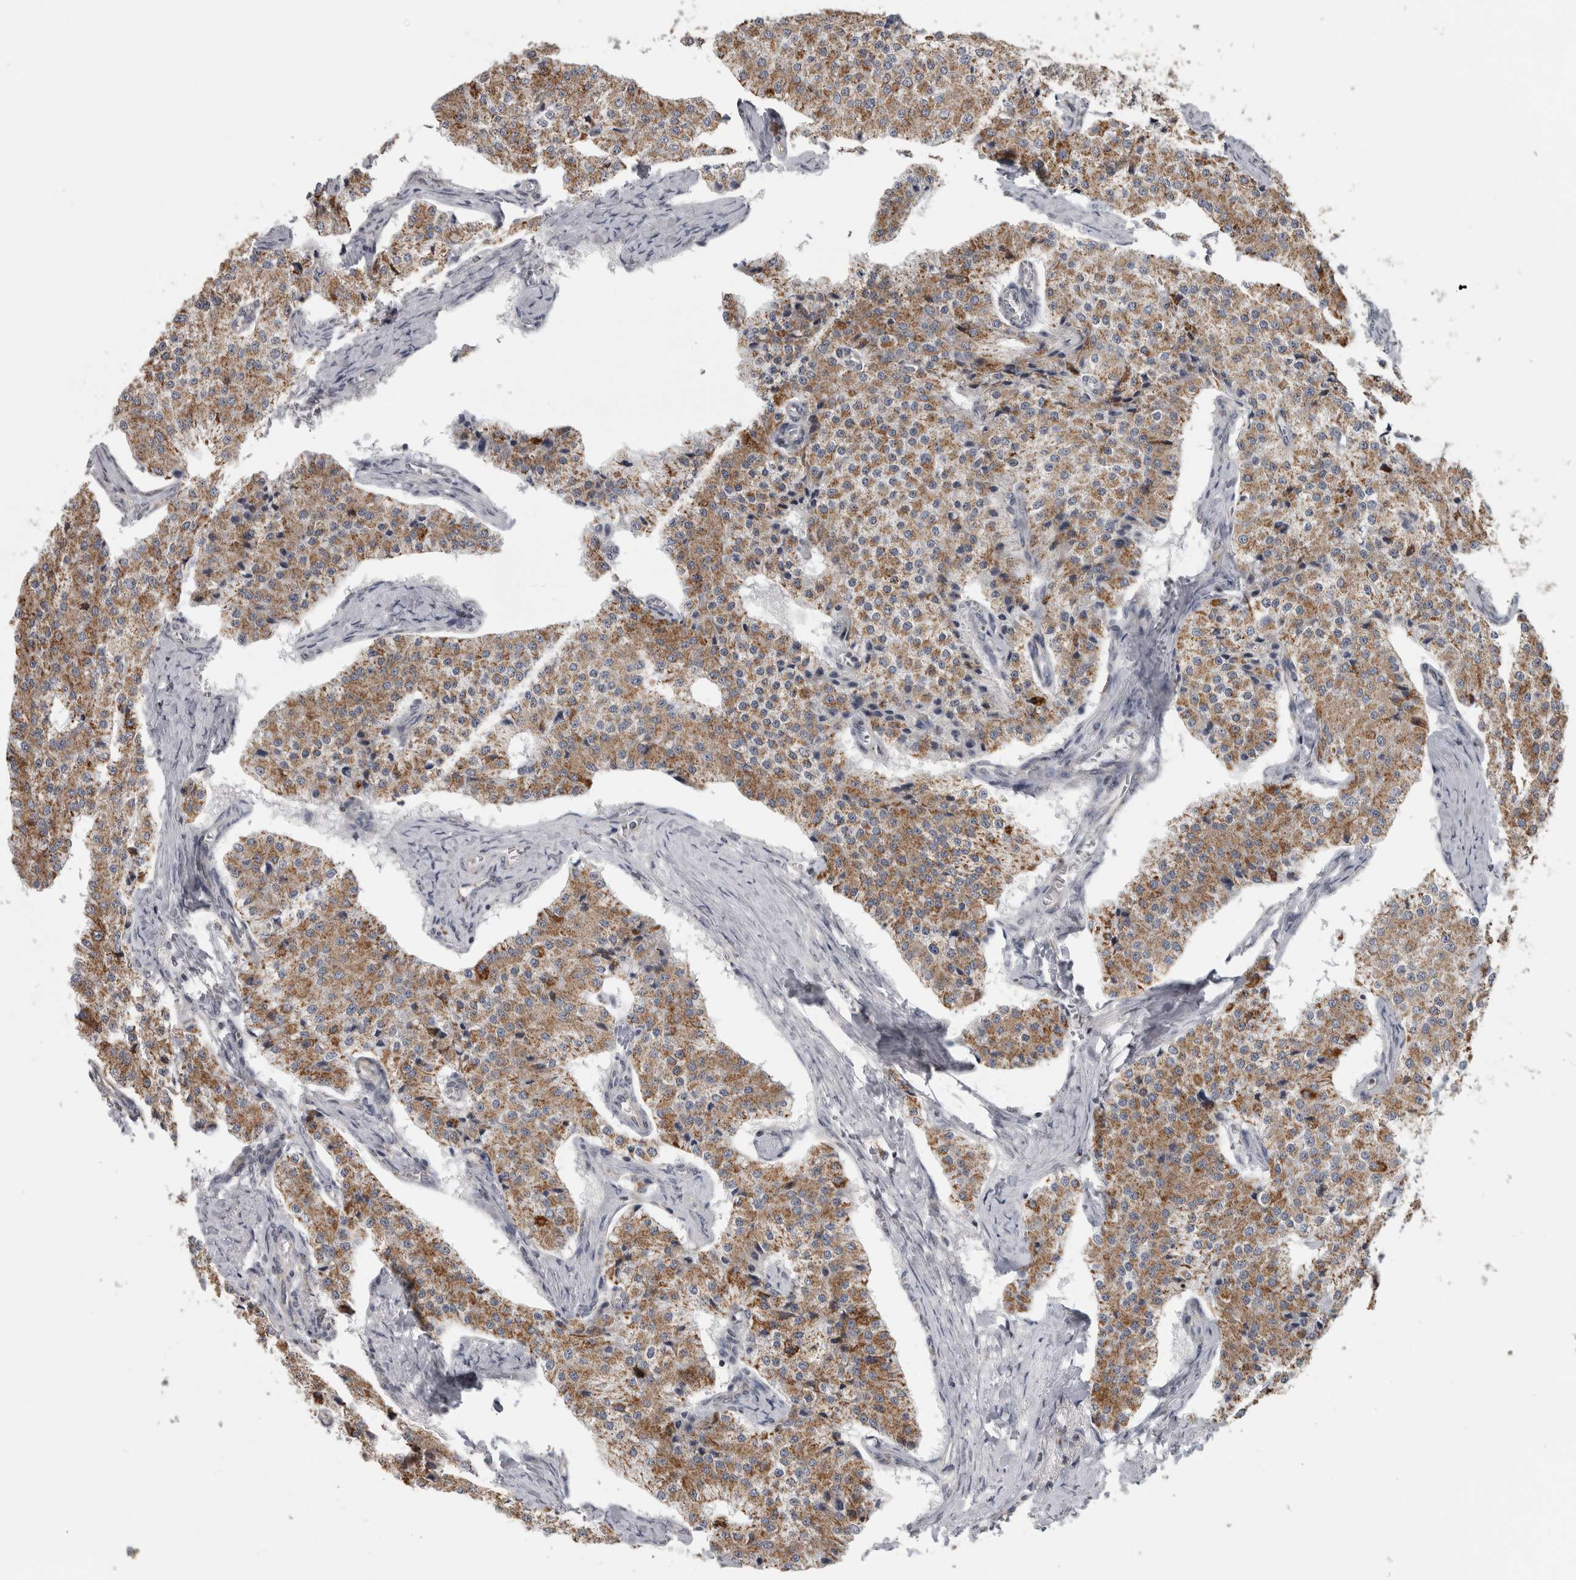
{"staining": {"intensity": "moderate", "quantity": ">75%", "location": "cytoplasmic/membranous"}, "tissue": "carcinoid", "cell_type": "Tumor cells", "image_type": "cancer", "snomed": [{"axis": "morphology", "description": "Carcinoid, malignant, NOS"}, {"axis": "topography", "description": "Colon"}], "caption": "Immunohistochemical staining of human malignant carcinoid demonstrates medium levels of moderate cytoplasmic/membranous expression in approximately >75% of tumor cells. The staining was performed using DAB (3,3'-diaminobenzidine), with brown indicating positive protein expression. Nuclei are stained blue with hematoxylin.", "gene": "OR2K2", "patient": {"sex": "female", "age": 52}}